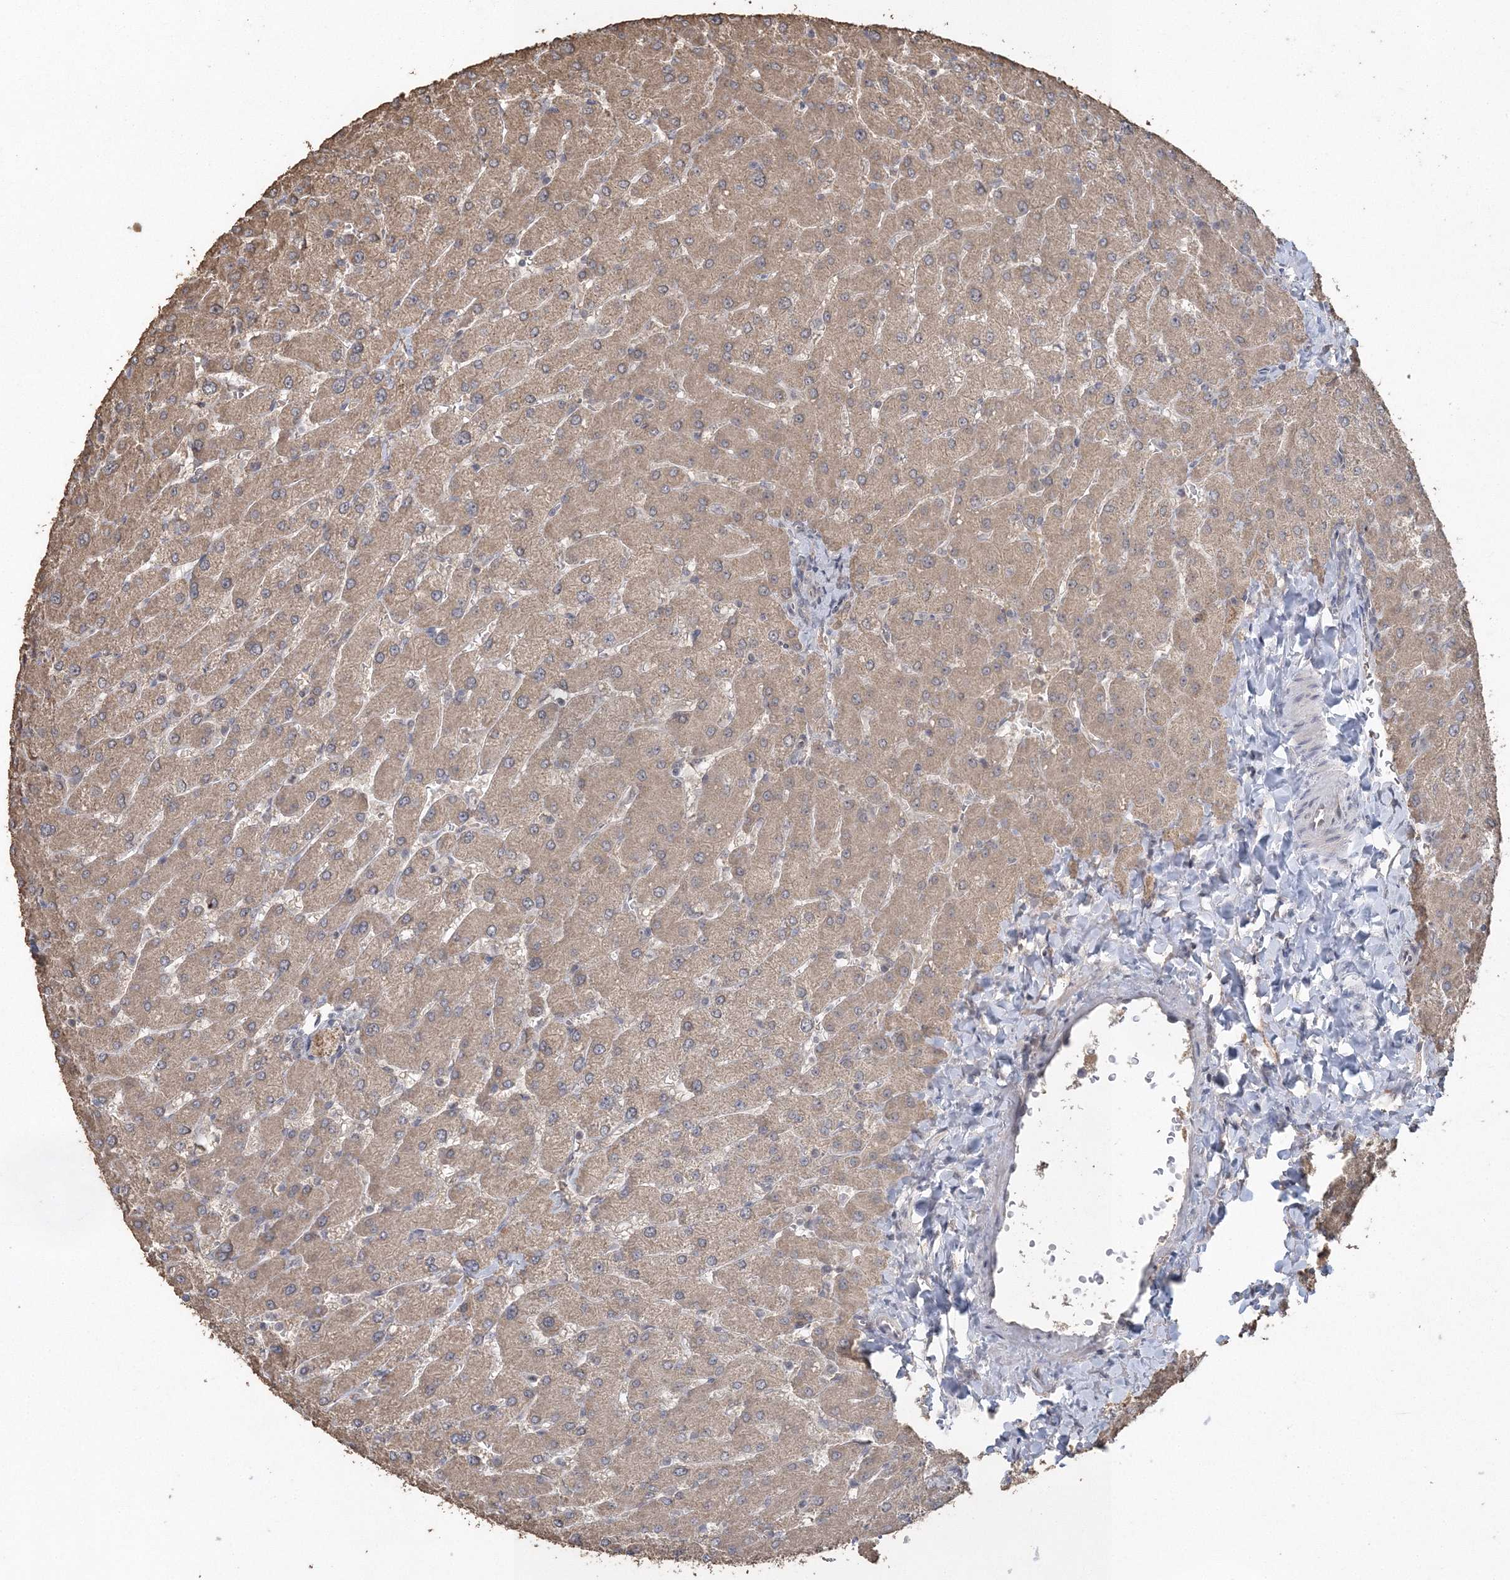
{"staining": {"intensity": "negative", "quantity": "none", "location": "none"}, "tissue": "liver", "cell_type": "Cholangiocytes", "image_type": "normal", "snomed": [{"axis": "morphology", "description": "Normal tissue, NOS"}, {"axis": "topography", "description": "Liver"}], "caption": "Photomicrograph shows no protein staining in cholangiocytes of normal liver. Brightfield microscopy of immunohistochemistry (IHC) stained with DAB (brown) and hematoxylin (blue), captured at high magnification.", "gene": "UIMC1", "patient": {"sex": "male", "age": 55}}